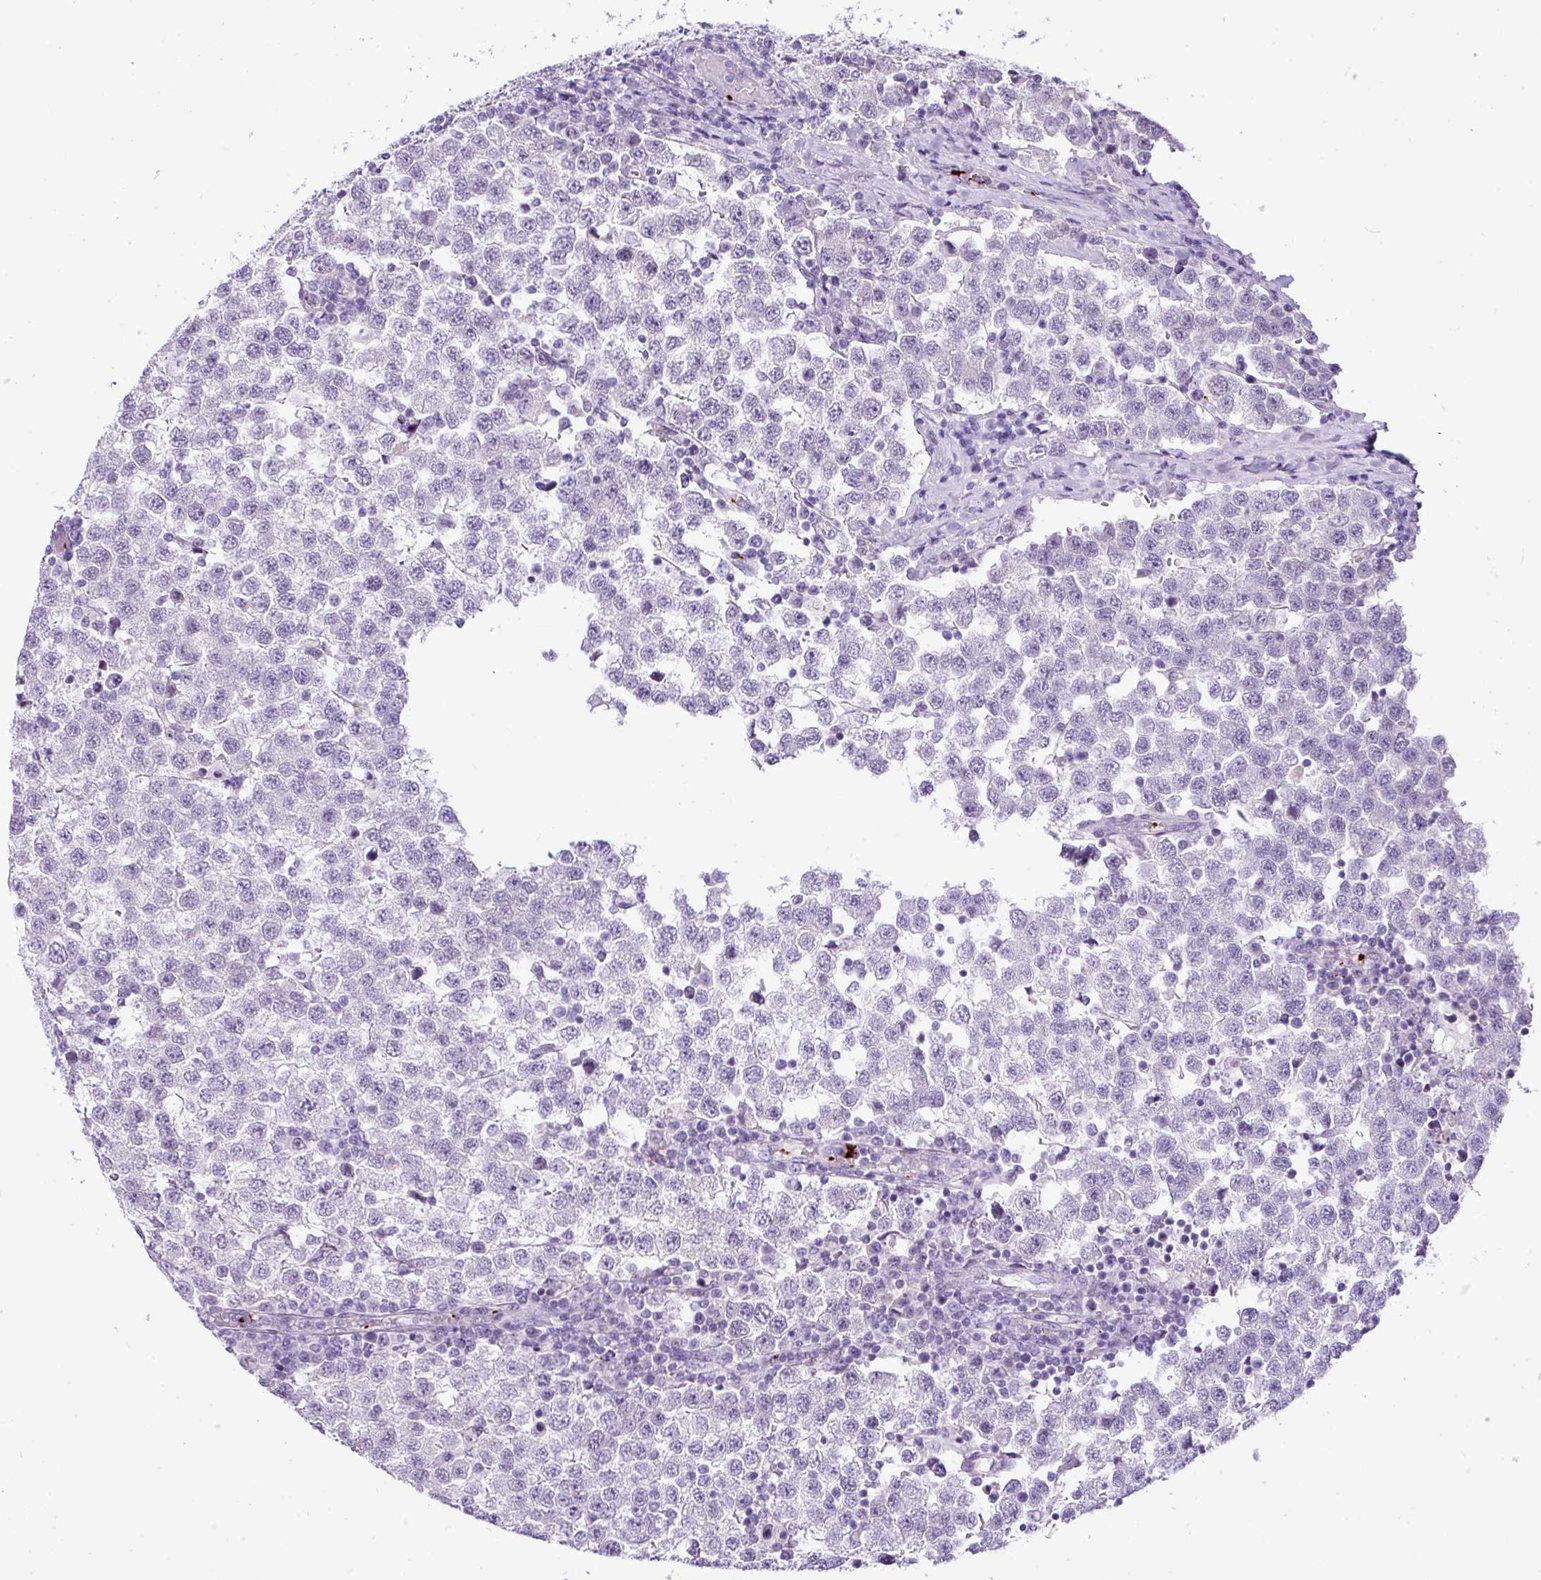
{"staining": {"intensity": "negative", "quantity": "none", "location": "none"}, "tissue": "testis cancer", "cell_type": "Tumor cells", "image_type": "cancer", "snomed": [{"axis": "morphology", "description": "Seminoma, NOS"}, {"axis": "topography", "description": "Testis"}], "caption": "Tumor cells are negative for protein expression in human testis cancer.", "gene": "CMTM5", "patient": {"sex": "male", "age": 34}}